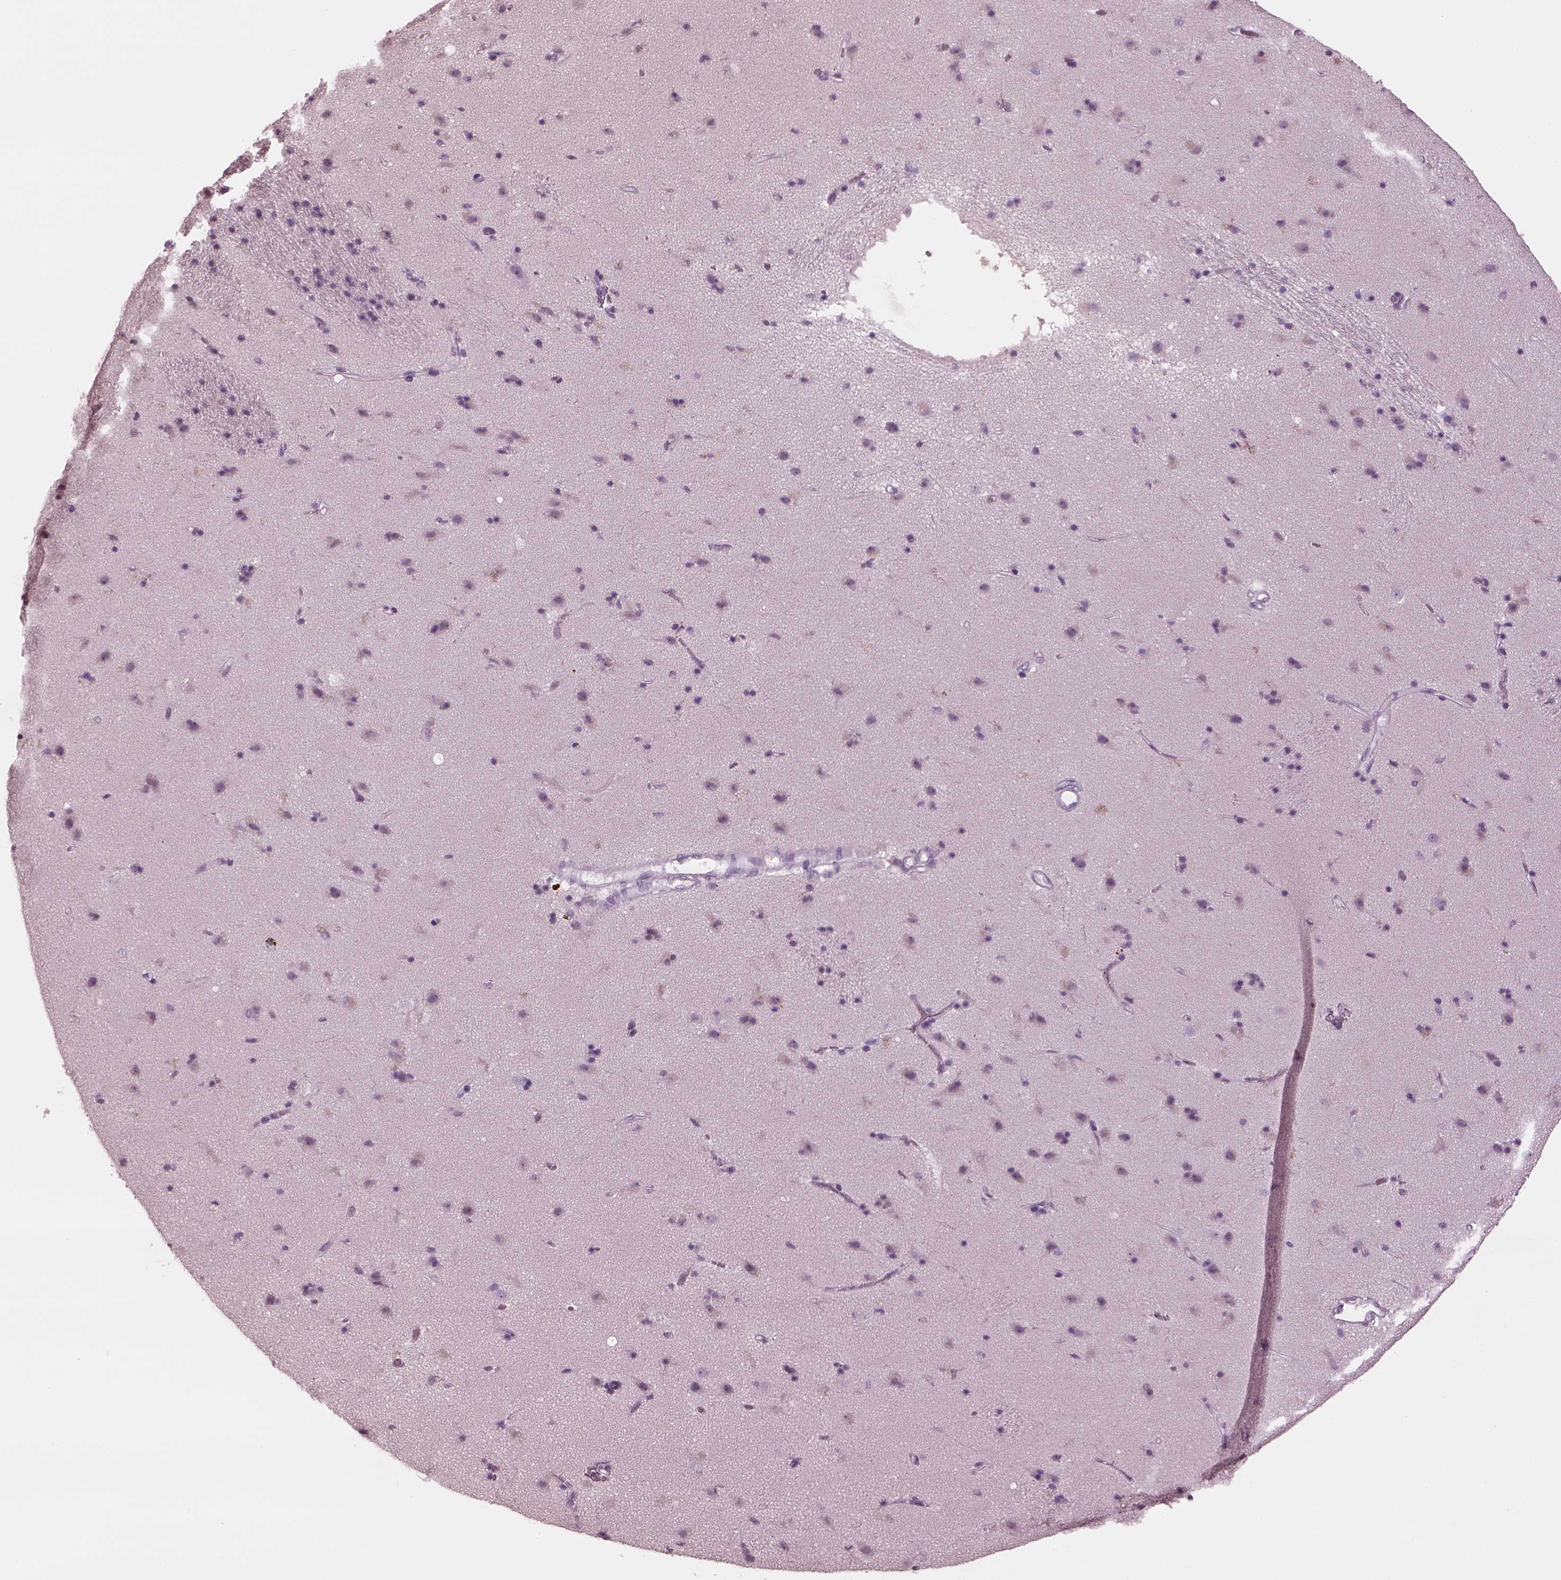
{"staining": {"intensity": "negative", "quantity": "none", "location": "none"}, "tissue": "caudate", "cell_type": "Glial cells", "image_type": "normal", "snomed": [{"axis": "morphology", "description": "Normal tissue, NOS"}, {"axis": "topography", "description": "Lateral ventricle wall"}], "caption": "Immunohistochemistry histopathology image of normal caudate: human caudate stained with DAB demonstrates no significant protein expression in glial cells. The staining was performed using DAB (3,3'-diaminobenzidine) to visualize the protein expression in brown, while the nuclei were stained in blue with hematoxylin (Magnification: 20x).", "gene": "TPPP2", "patient": {"sex": "female", "age": 71}}